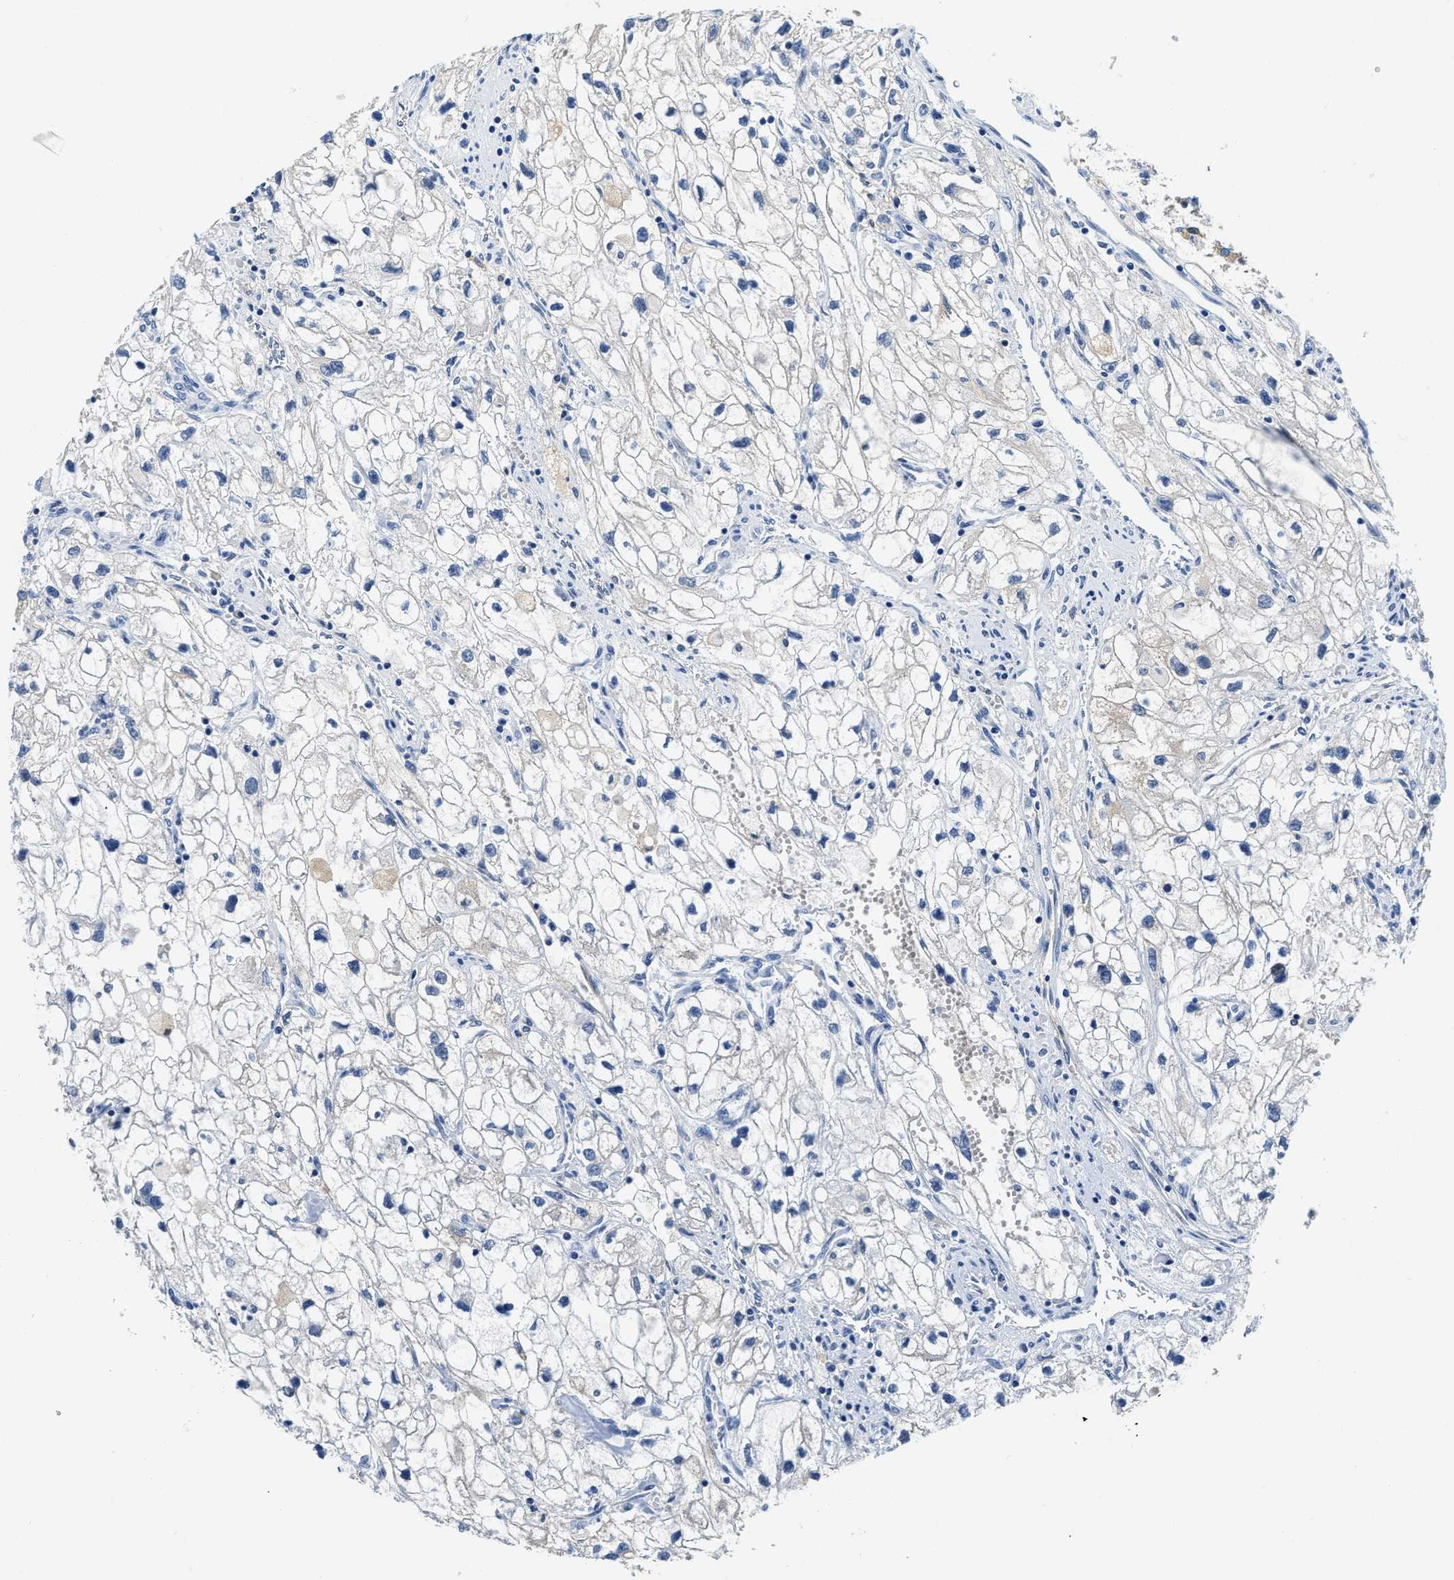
{"staining": {"intensity": "negative", "quantity": "none", "location": "none"}, "tissue": "renal cancer", "cell_type": "Tumor cells", "image_type": "cancer", "snomed": [{"axis": "morphology", "description": "Adenocarcinoma, NOS"}, {"axis": "topography", "description": "Kidney"}], "caption": "DAB immunohistochemical staining of renal cancer reveals no significant expression in tumor cells.", "gene": "ZDHHC13", "patient": {"sex": "female", "age": 70}}